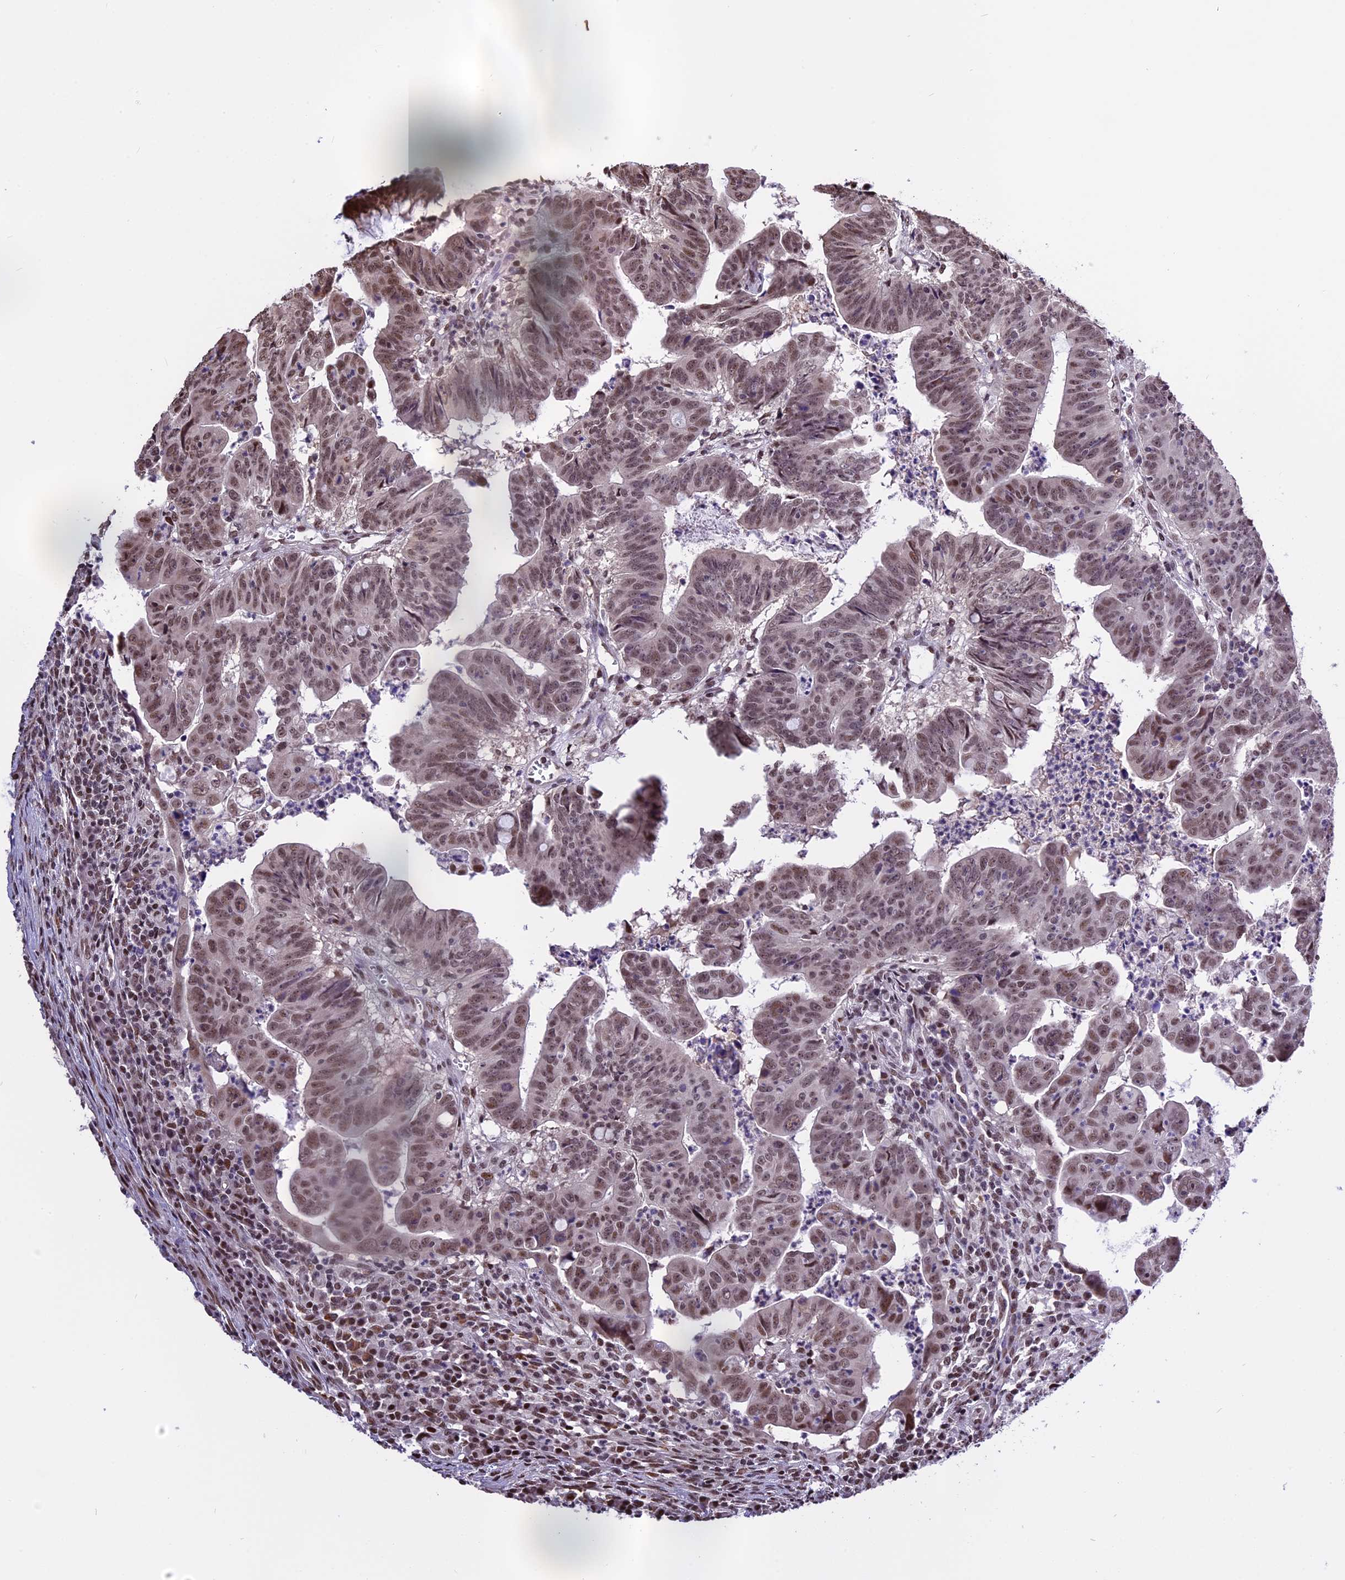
{"staining": {"intensity": "moderate", "quantity": ">75%", "location": "nuclear"}, "tissue": "colorectal cancer", "cell_type": "Tumor cells", "image_type": "cancer", "snomed": [{"axis": "morphology", "description": "Adenocarcinoma, NOS"}, {"axis": "topography", "description": "Rectum"}], "caption": "Immunohistochemistry (IHC) histopathology image of neoplastic tissue: human colorectal cancer stained using immunohistochemistry (IHC) shows medium levels of moderate protein expression localized specifically in the nuclear of tumor cells, appearing as a nuclear brown color.", "gene": "POLR3E", "patient": {"sex": "male", "age": 69}}